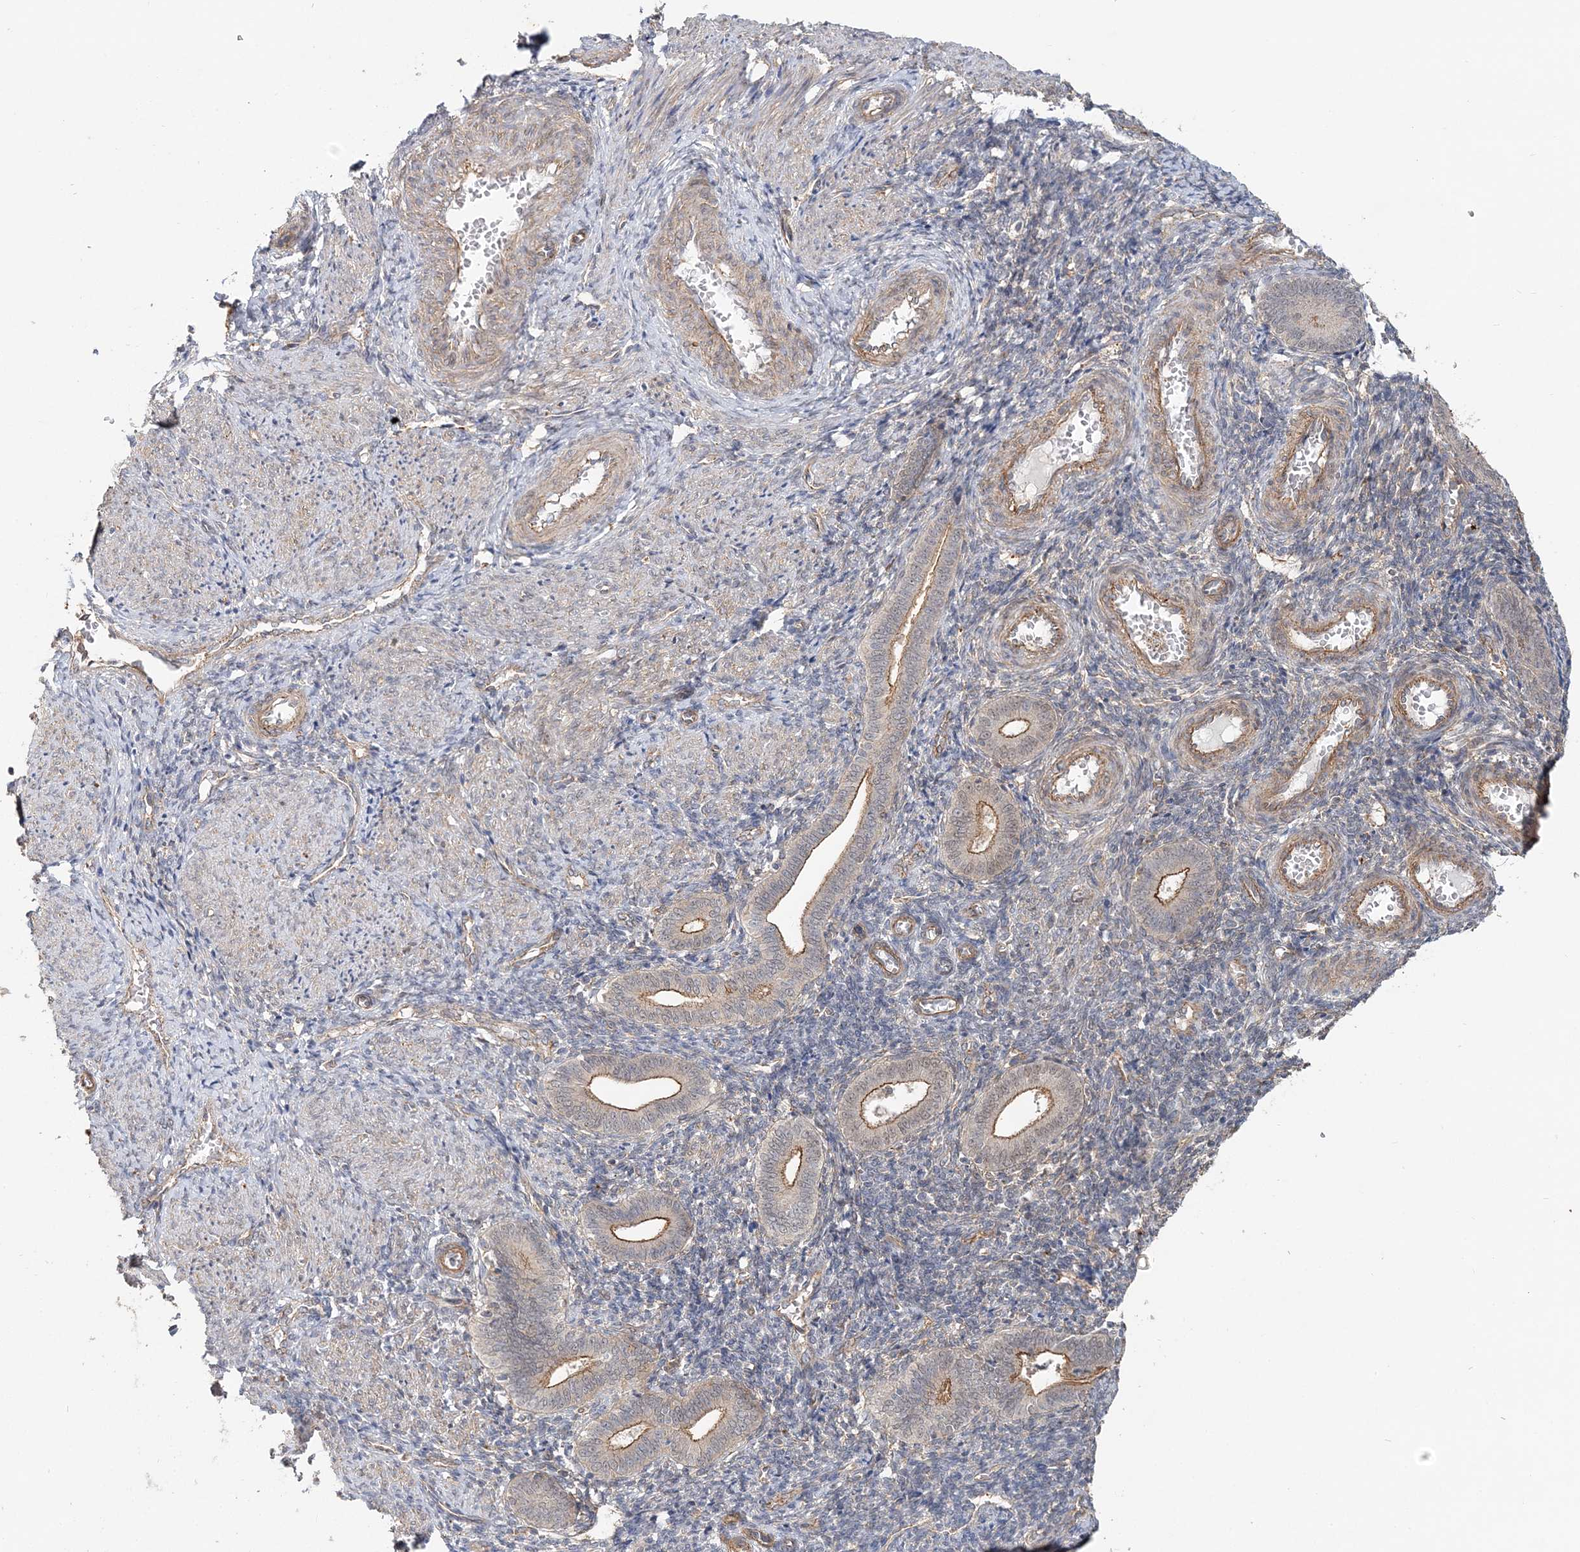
{"staining": {"intensity": "negative", "quantity": "none", "location": "none"}, "tissue": "endometrium", "cell_type": "Cells in endometrial stroma", "image_type": "normal", "snomed": [{"axis": "morphology", "description": "Normal tissue, NOS"}, {"axis": "topography", "description": "Uterus"}, {"axis": "topography", "description": "Endometrium"}], "caption": "Protein analysis of normal endometrium exhibits no significant expression in cells in endometrial stroma.", "gene": "MAT2B", "patient": {"sex": "female", "age": 33}}